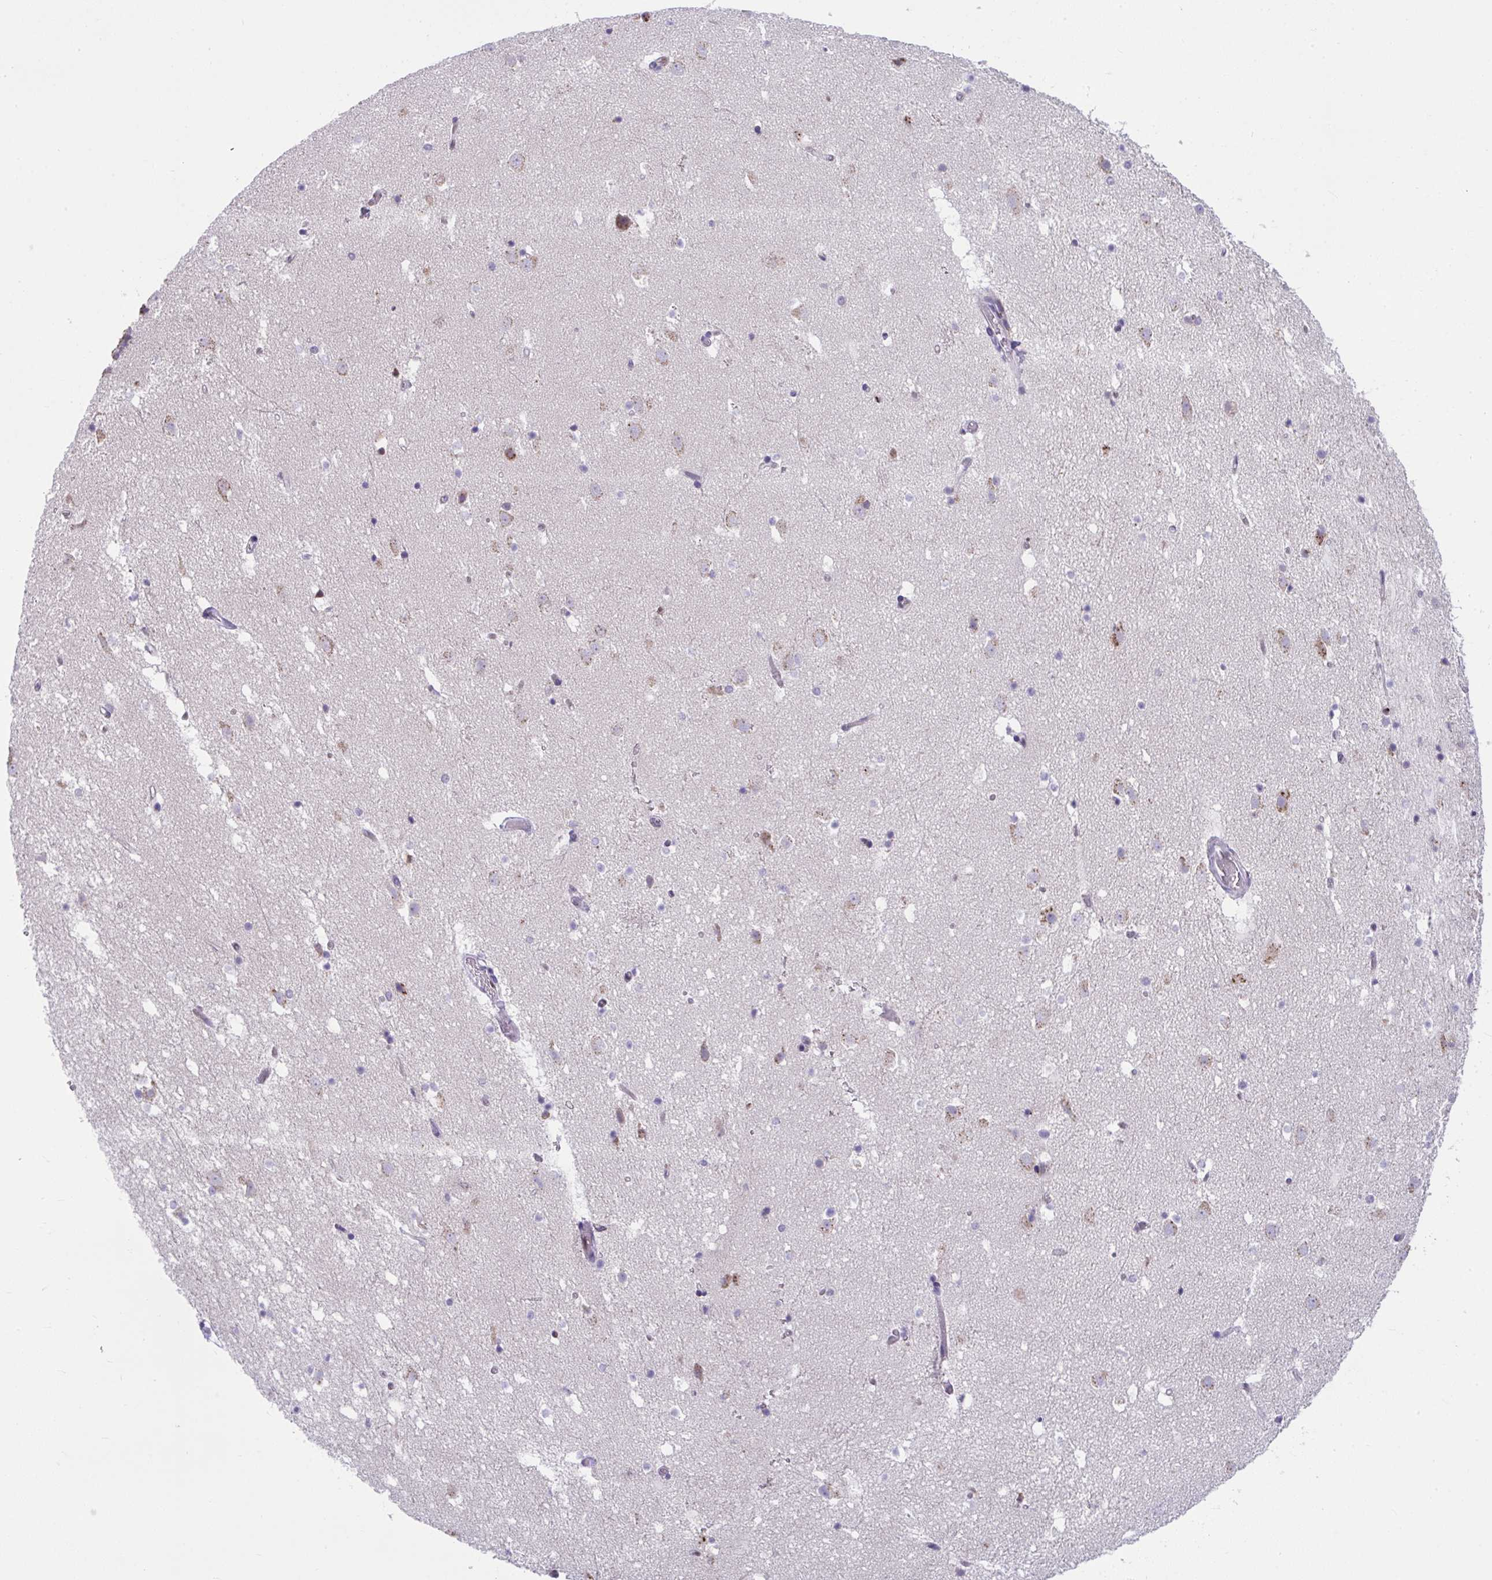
{"staining": {"intensity": "moderate", "quantity": "<25%", "location": "cytoplasmic/membranous"}, "tissue": "caudate", "cell_type": "Glial cells", "image_type": "normal", "snomed": [{"axis": "morphology", "description": "Normal tissue, NOS"}, {"axis": "topography", "description": "Lateral ventricle wall"}], "caption": "Immunohistochemical staining of unremarkable caudate reveals moderate cytoplasmic/membranous protein staining in about <25% of glial cells.", "gene": "SLC35C2", "patient": {"sex": "male", "age": 37}}